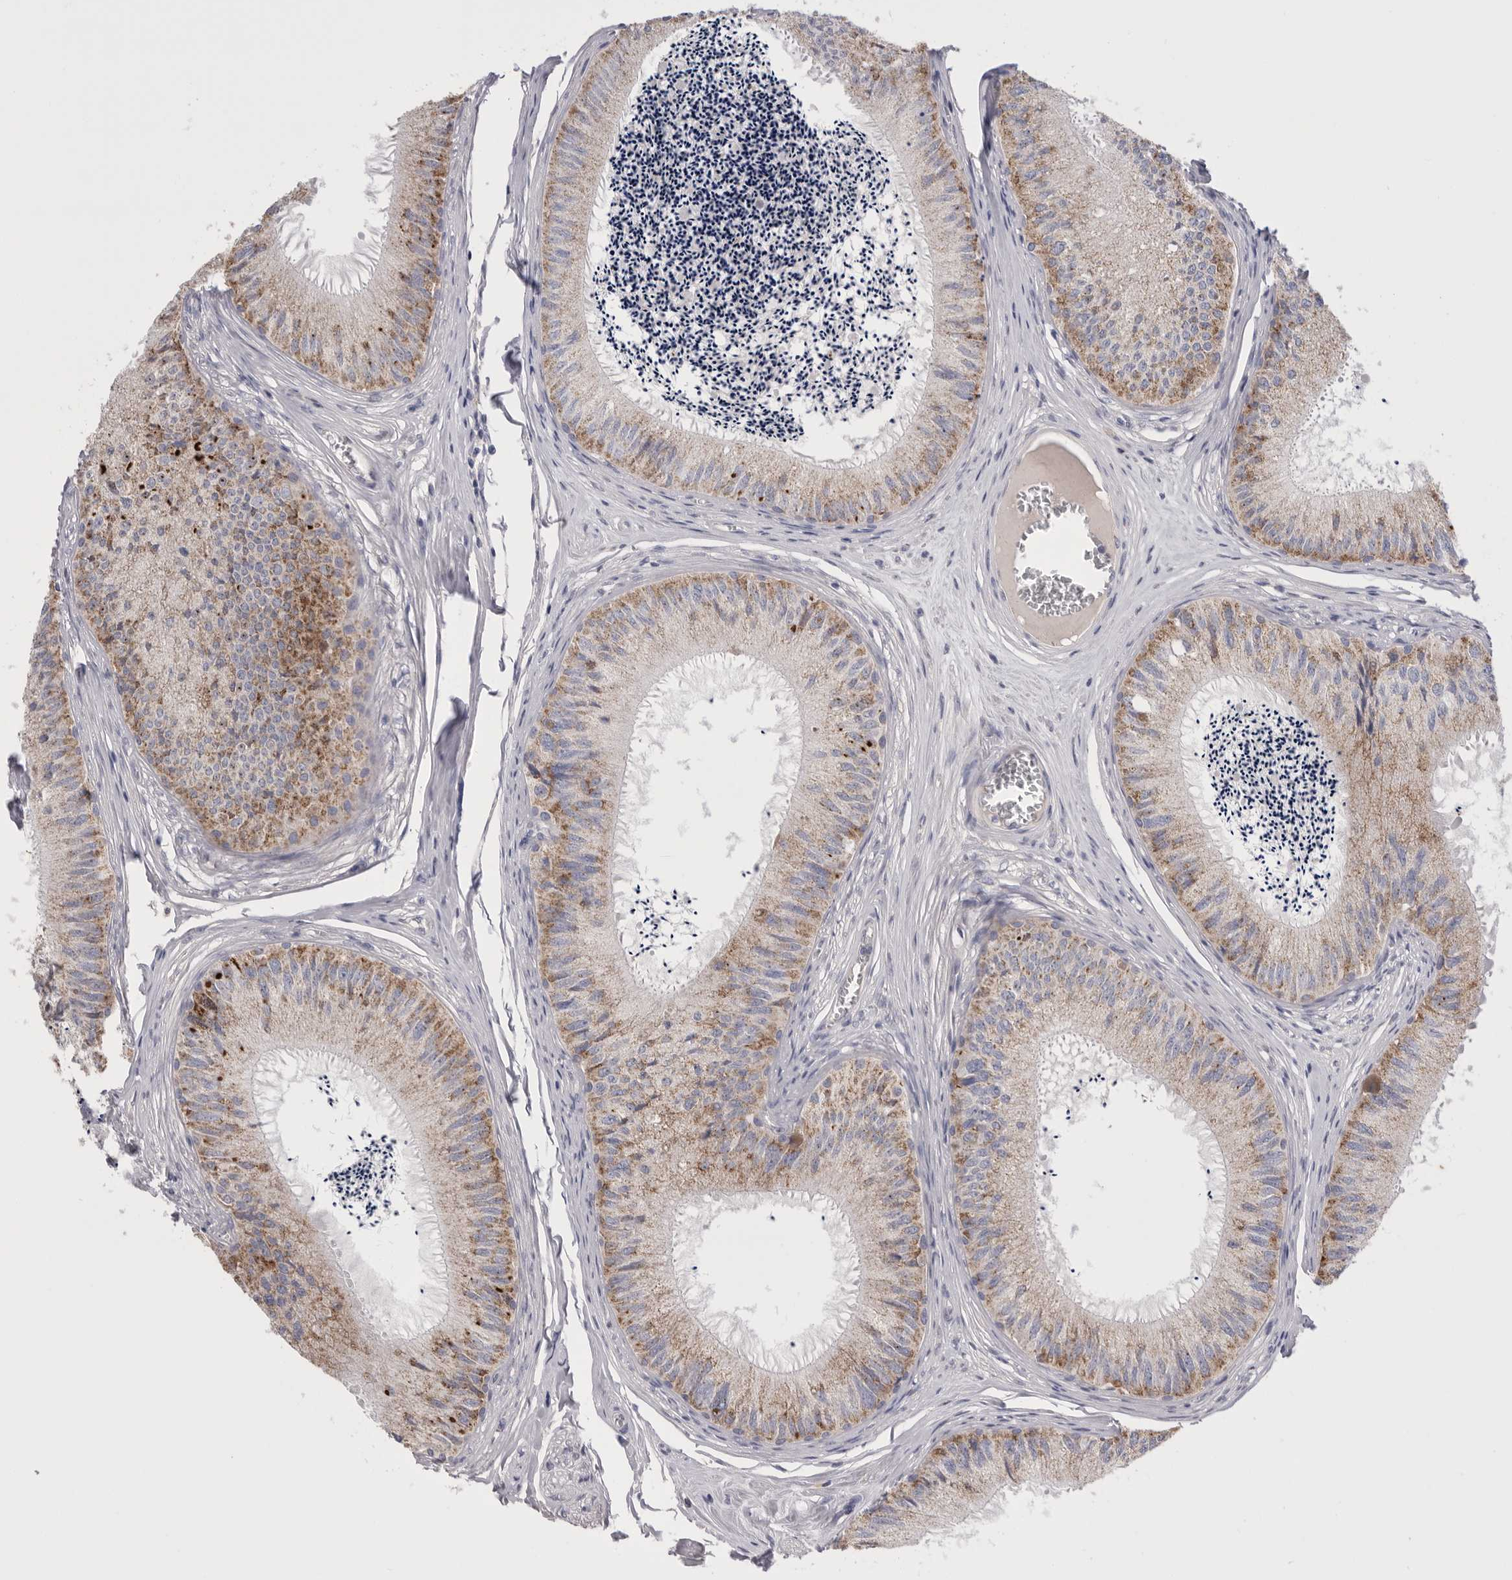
{"staining": {"intensity": "moderate", "quantity": "25%-75%", "location": "cytoplasmic/membranous"}, "tissue": "epididymis", "cell_type": "Glandular cells", "image_type": "normal", "snomed": [{"axis": "morphology", "description": "Normal tissue, NOS"}, {"axis": "topography", "description": "Epididymis"}], "caption": "Protein expression analysis of unremarkable human epididymis reveals moderate cytoplasmic/membranous staining in approximately 25%-75% of glandular cells.", "gene": "CCDC126", "patient": {"sex": "male", "age": 79}}